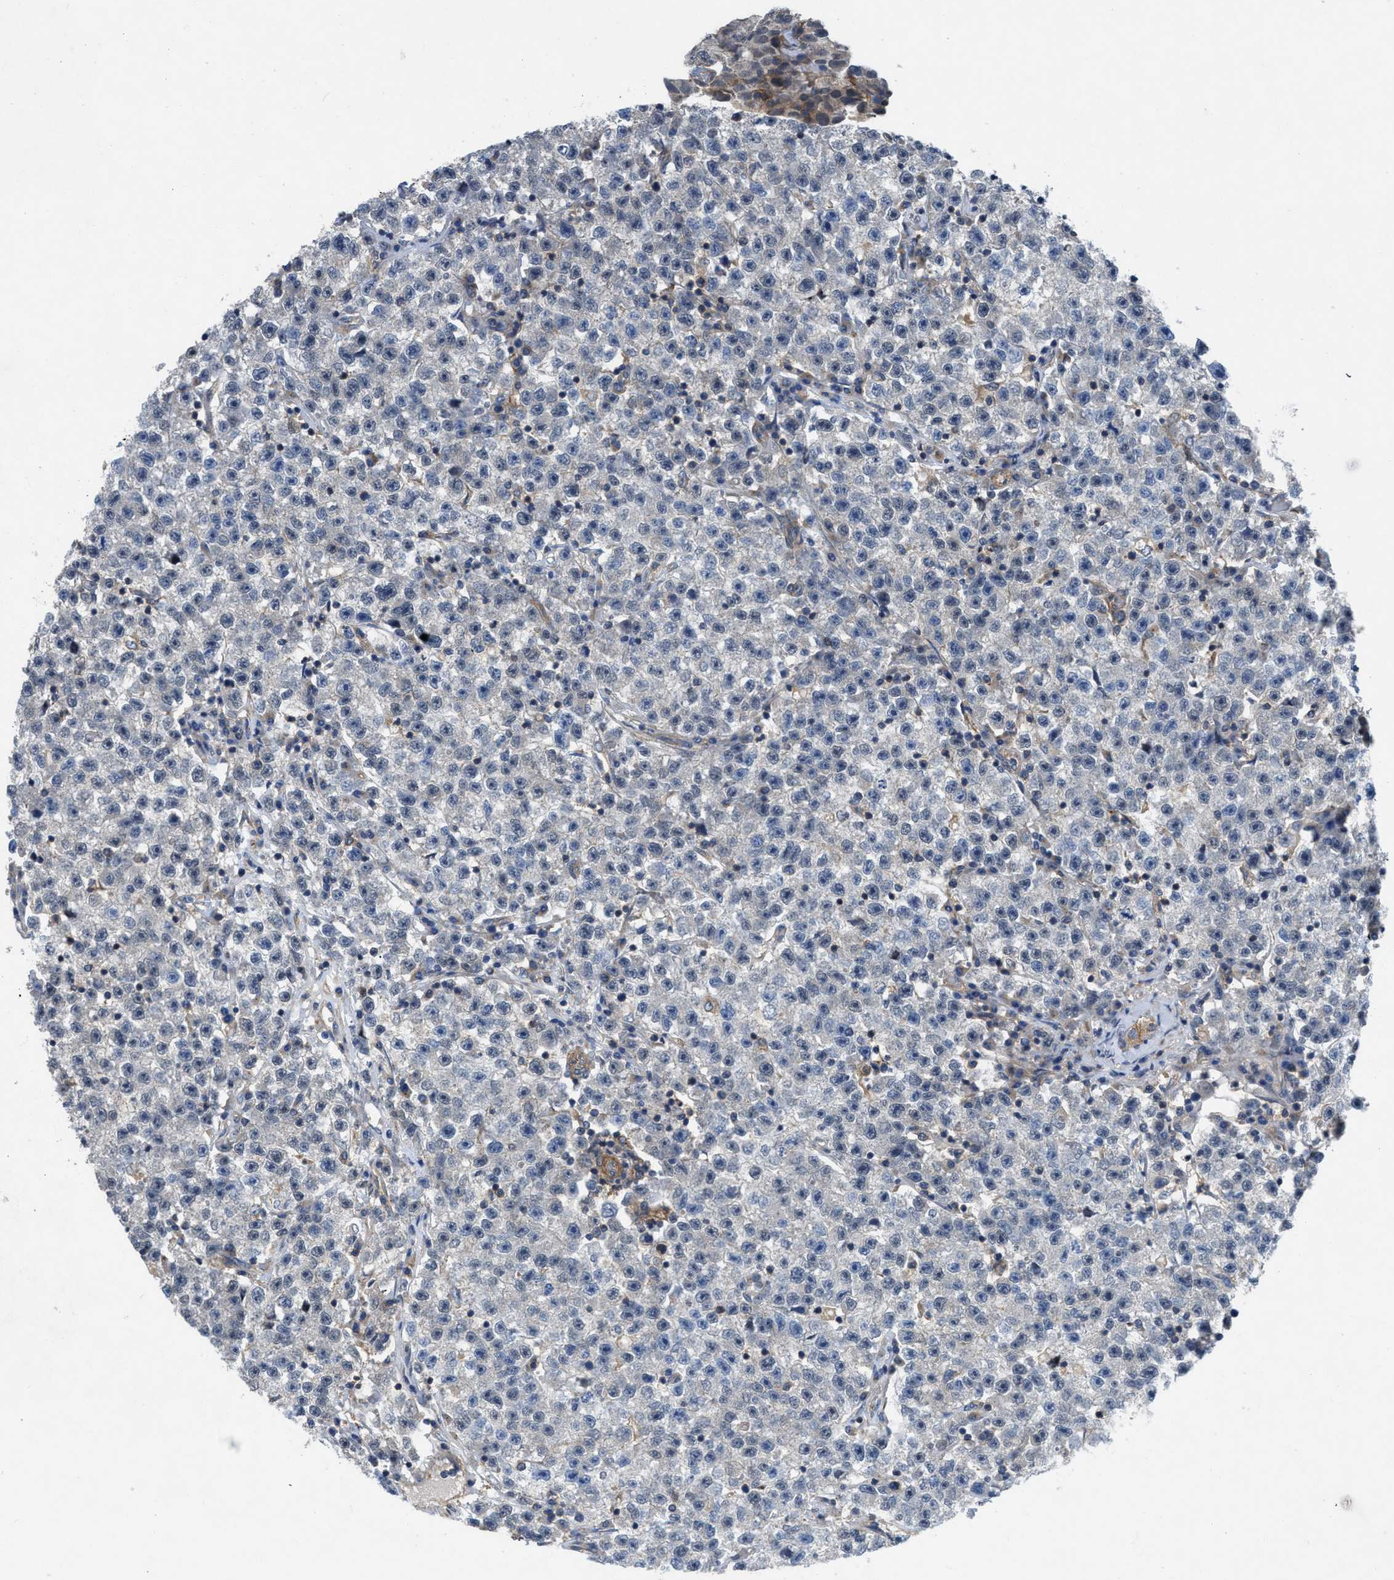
{"staining": {"intensity": "negative", "quantity": "none", "location": "none"}, "tissue": "testis cancer", "cell_type": "Tumor cells", "image_type": "cancer", "snomed": [{"axis": "morphology", "description": "Seminoma, NOS"}, {"axis": "topography", "description": "Testis"}], "caption": "Tumor cells are negative for brown protein staining in seminoma (testis).", "gene": "PANX1", "patient": {"sex": "male", "age": 22}}